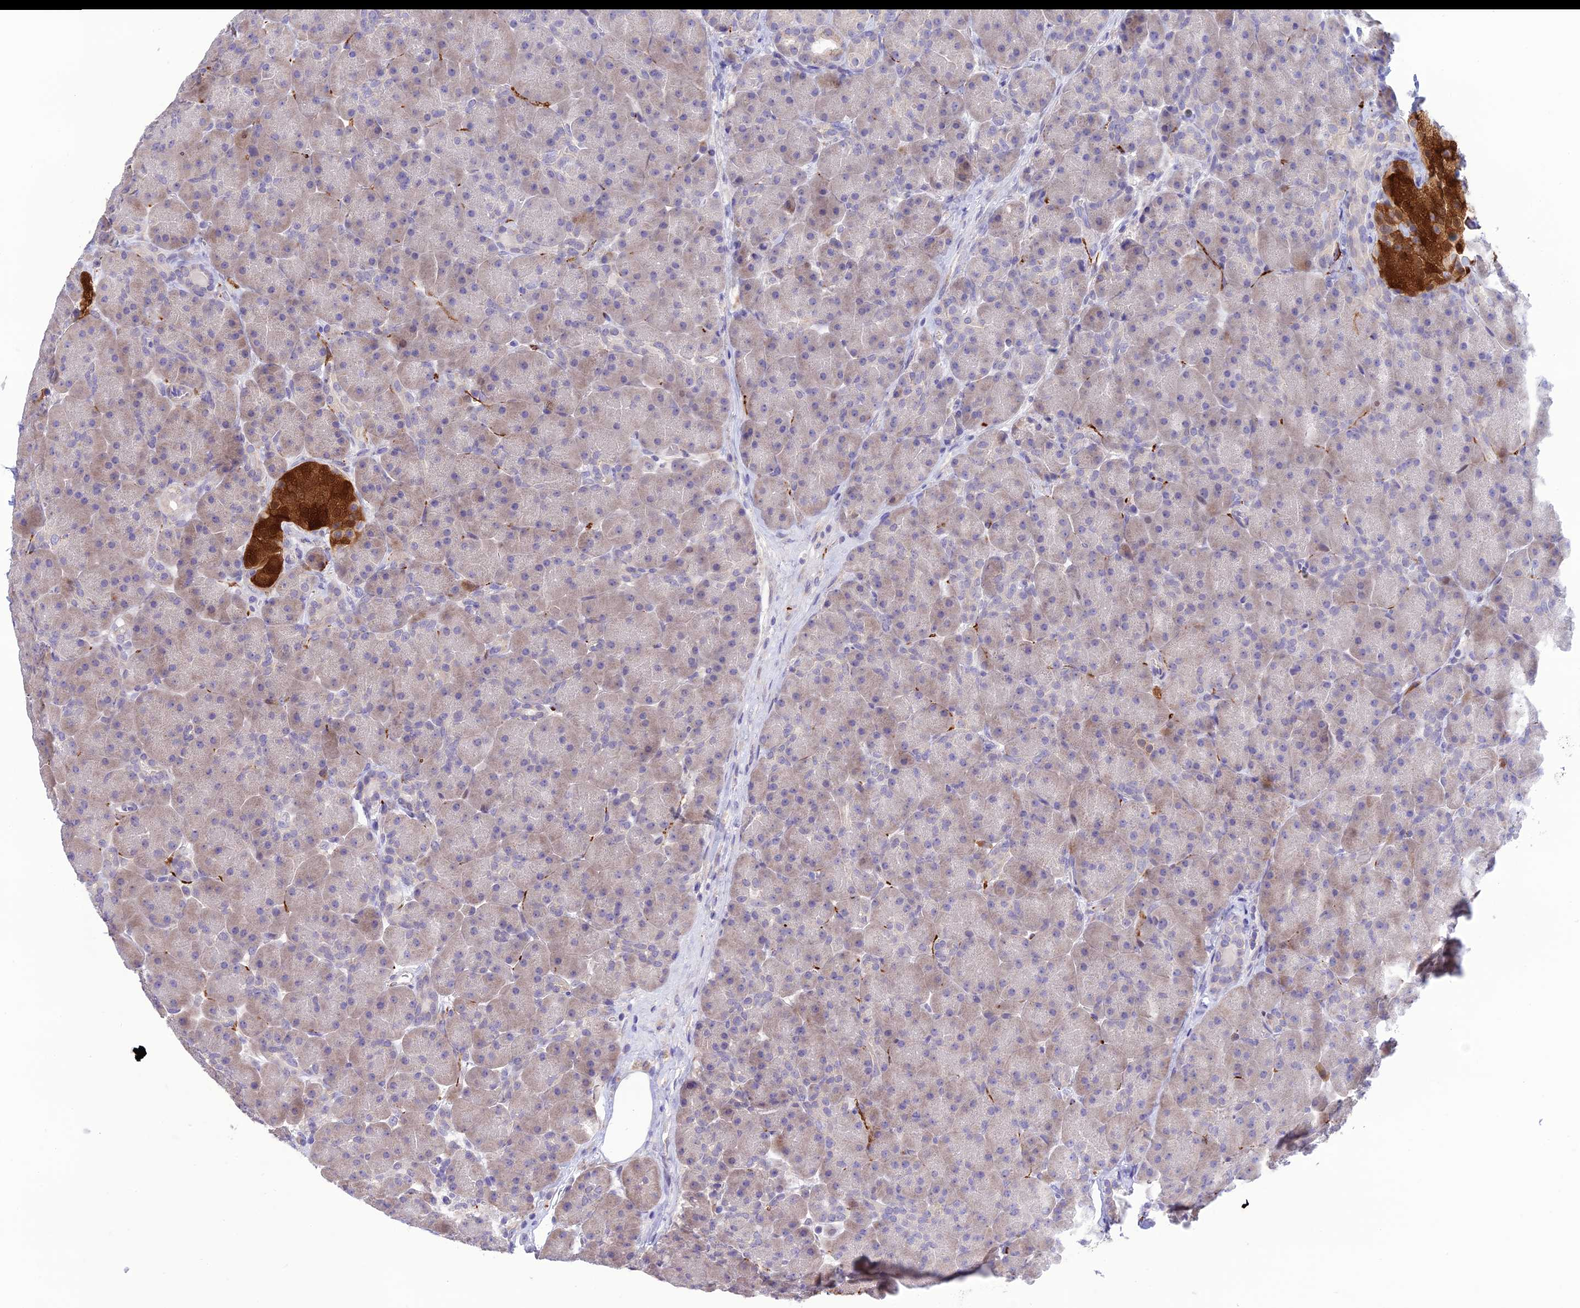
{"staining": {"intensity": "negative", "quantity": "none", "location": "none"}, "tissue": "pancreas", "cell_type": "Exocrine glandular cells", "image_type": "normal", "snomed": [{"axis": "morphology", "description": "Normal tissue, NOS"}, {"axis": "topography", "description": "Pancreas"}], "caption": "DAB immunohistochemical staining of benign human pancreas exhibits no significant staining in exocrine glandular cells.", "gene": "XPO7", "patient": {"sex": "male", "age": 66}}